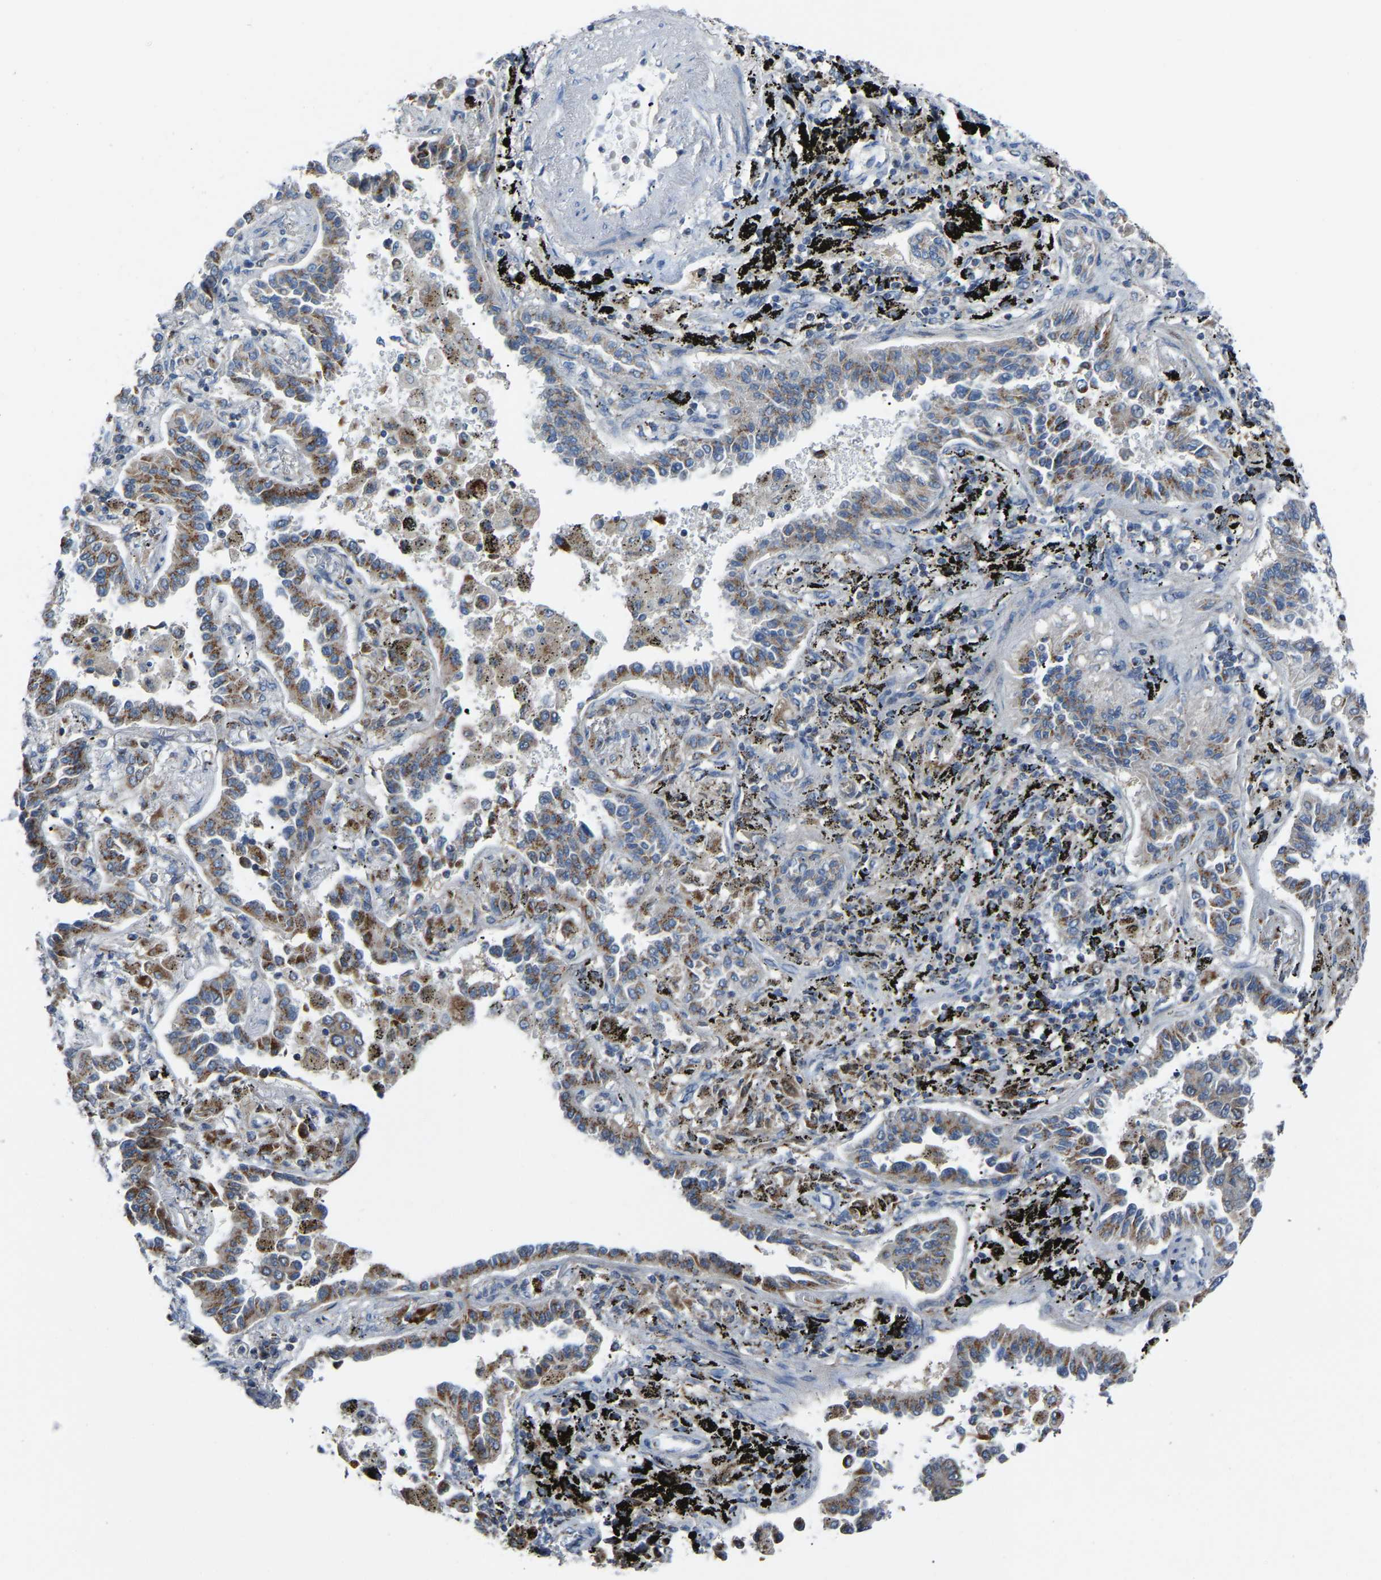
{"staining": {"intensity": "moderate", "quantity": ">75%", "location": "cytoplasmic/membranous"}, "tissue": "lung cancer", "cell_type": "Tumor cells", "image_type": "cancer", "snomed": [{"axis": "morphology", "description": "Normal tissue, NOS"}, {"axis": "morphology", "description": "Adenocarcinoma, NOS"}, {"axis": "topography", "description": "Lung"}], "caption": "Adenocarcinoma (lung) was stained to show a protein in brown. There is medium levels of moderate cytoplasmic/membranous positivity in about >75% of tumor cells. (DAB (3,3'-diaminobenzidine) IHC with brightfield microscopy, high magnification).", "gene": "CANT1", "patient": {"sex": "male", "age": 59}}